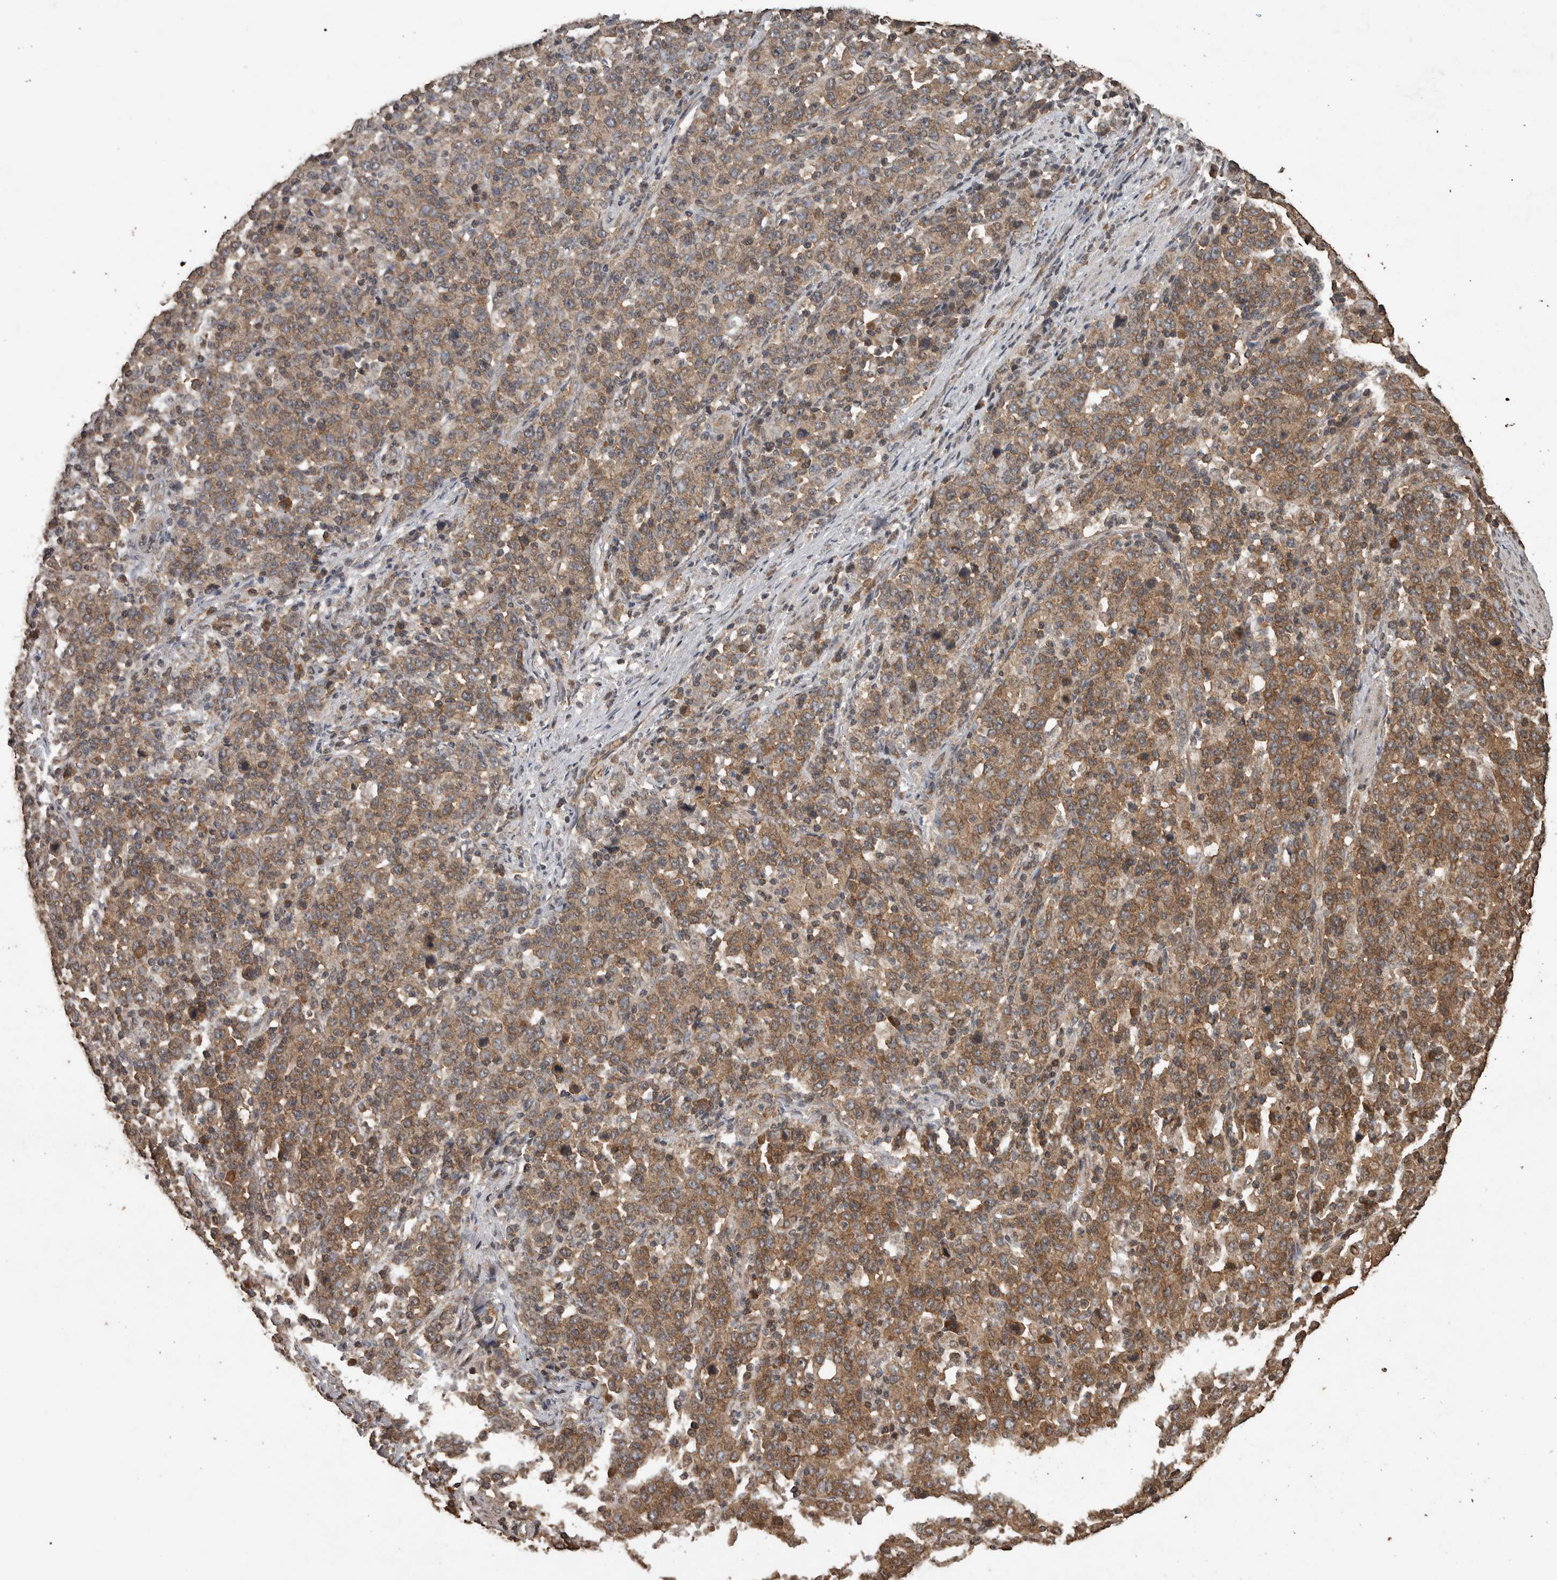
{"staining": {"intensity": "moderate", "quantity": ">75%", "location": "cytoplasmic/membranous"}, "tissue": "stomach cancer", "cell_type": "Tumor cells", "image_type": "cancer", "snomed": [{"axis": "morphology", "description": "Adenocarcinoma, NOS"}, {"axis": "topography", "description": "Stomach, upper"}], "caption": "This micrograph shows IHC staining of adenocarcinoma (stomach), with medium moderate cytoplasmic/membranous staining in approximately >75% of tumor cells.", "gene": "PINK1", "patient": {"sex": "male", "age": 69}}